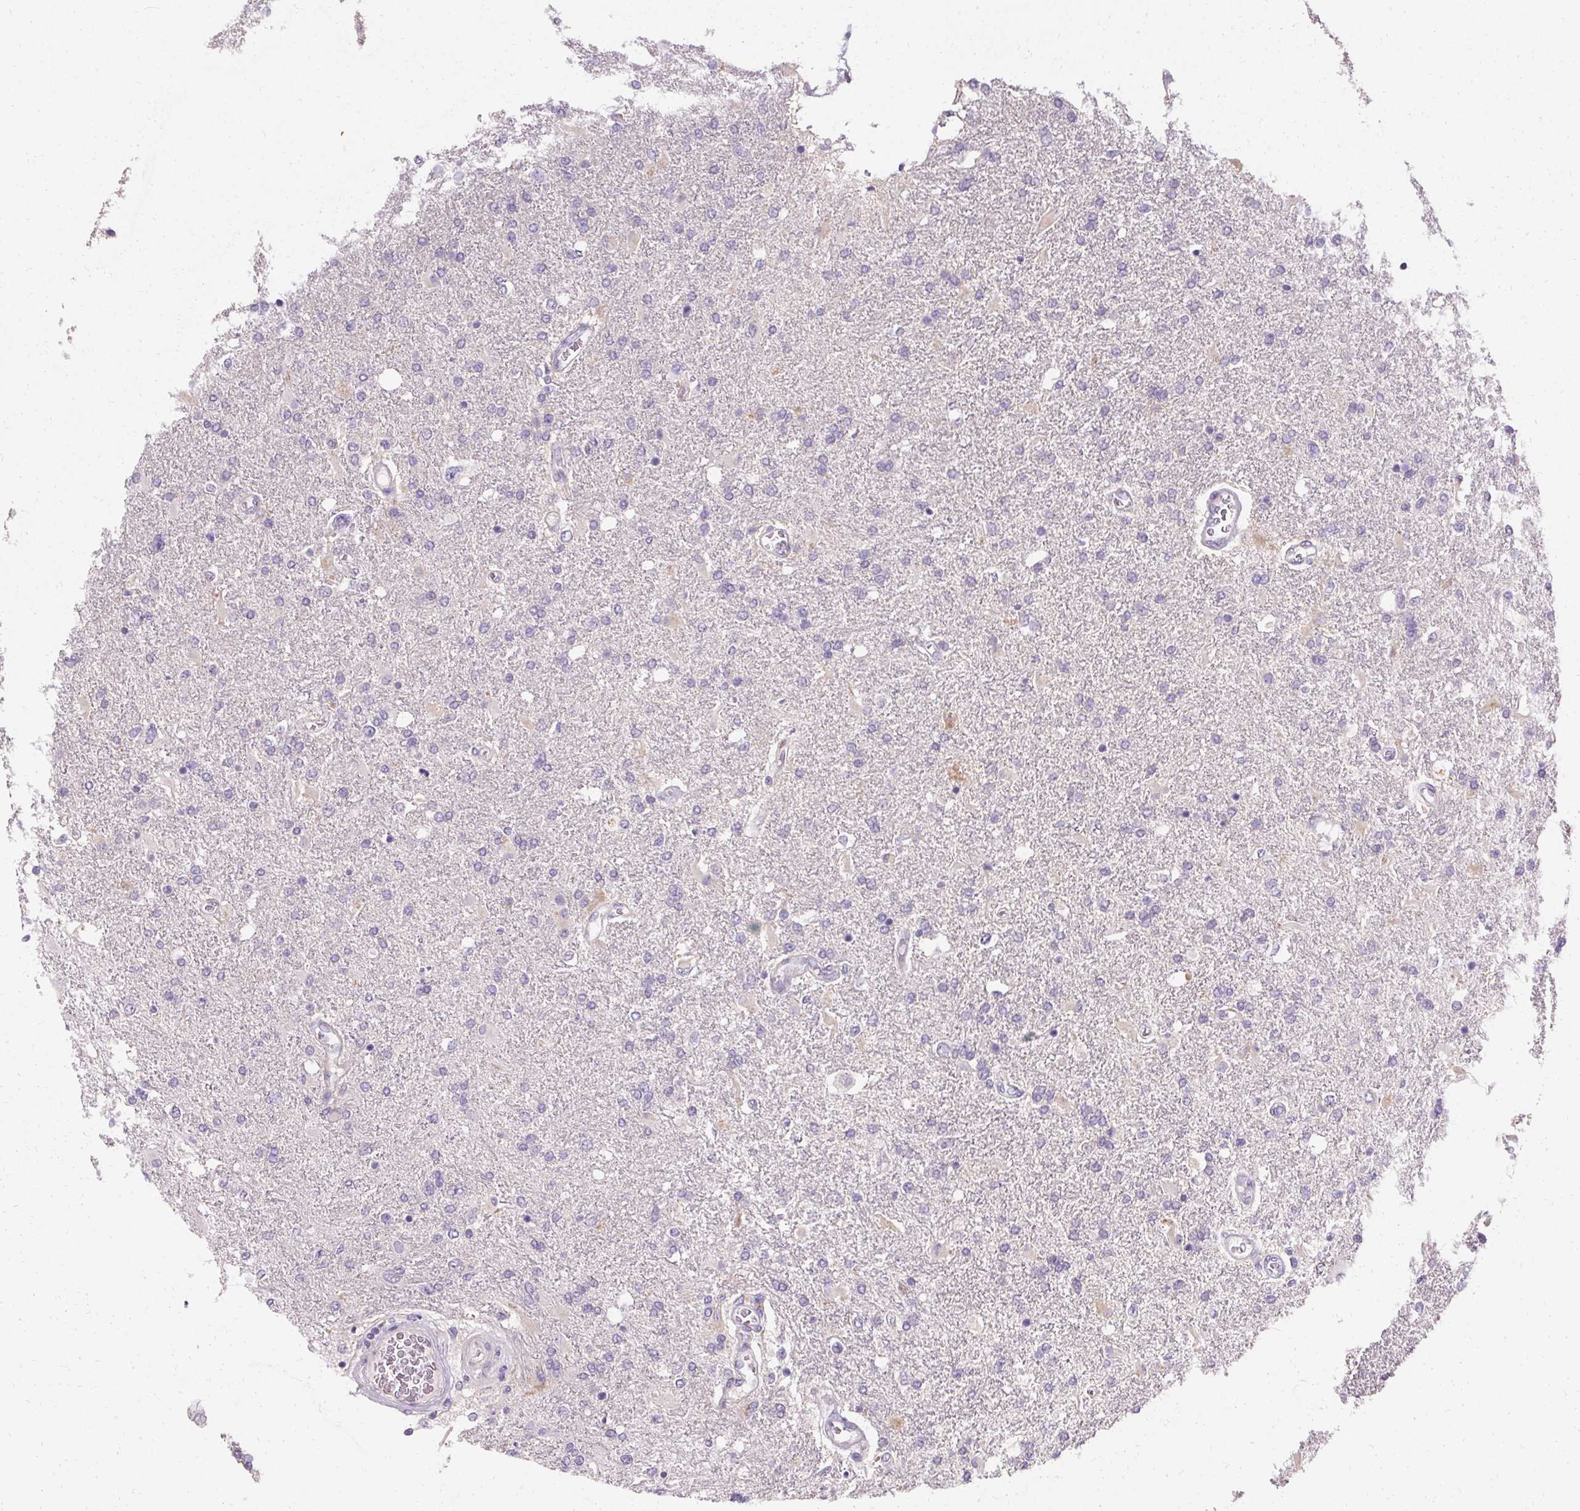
{"staining": {"intensity": "negative", "quantity": "none", "location": "none"}, "tissue": "glioma", "cell_type": "Tumor cells", "image_type": "cancer", "snomed": [{"axis": "morphology", "description": "Glioma, malignant, High grade"}, {"axis": "topography", "description": "Cerebral cortex"}], "caption": "Immunohistochemistry of glioma shows no expression in tumor cells. Nuclei are stained in blue.", "gene": "TRIP13", "patient": {"sex": "male", "age": 79}}